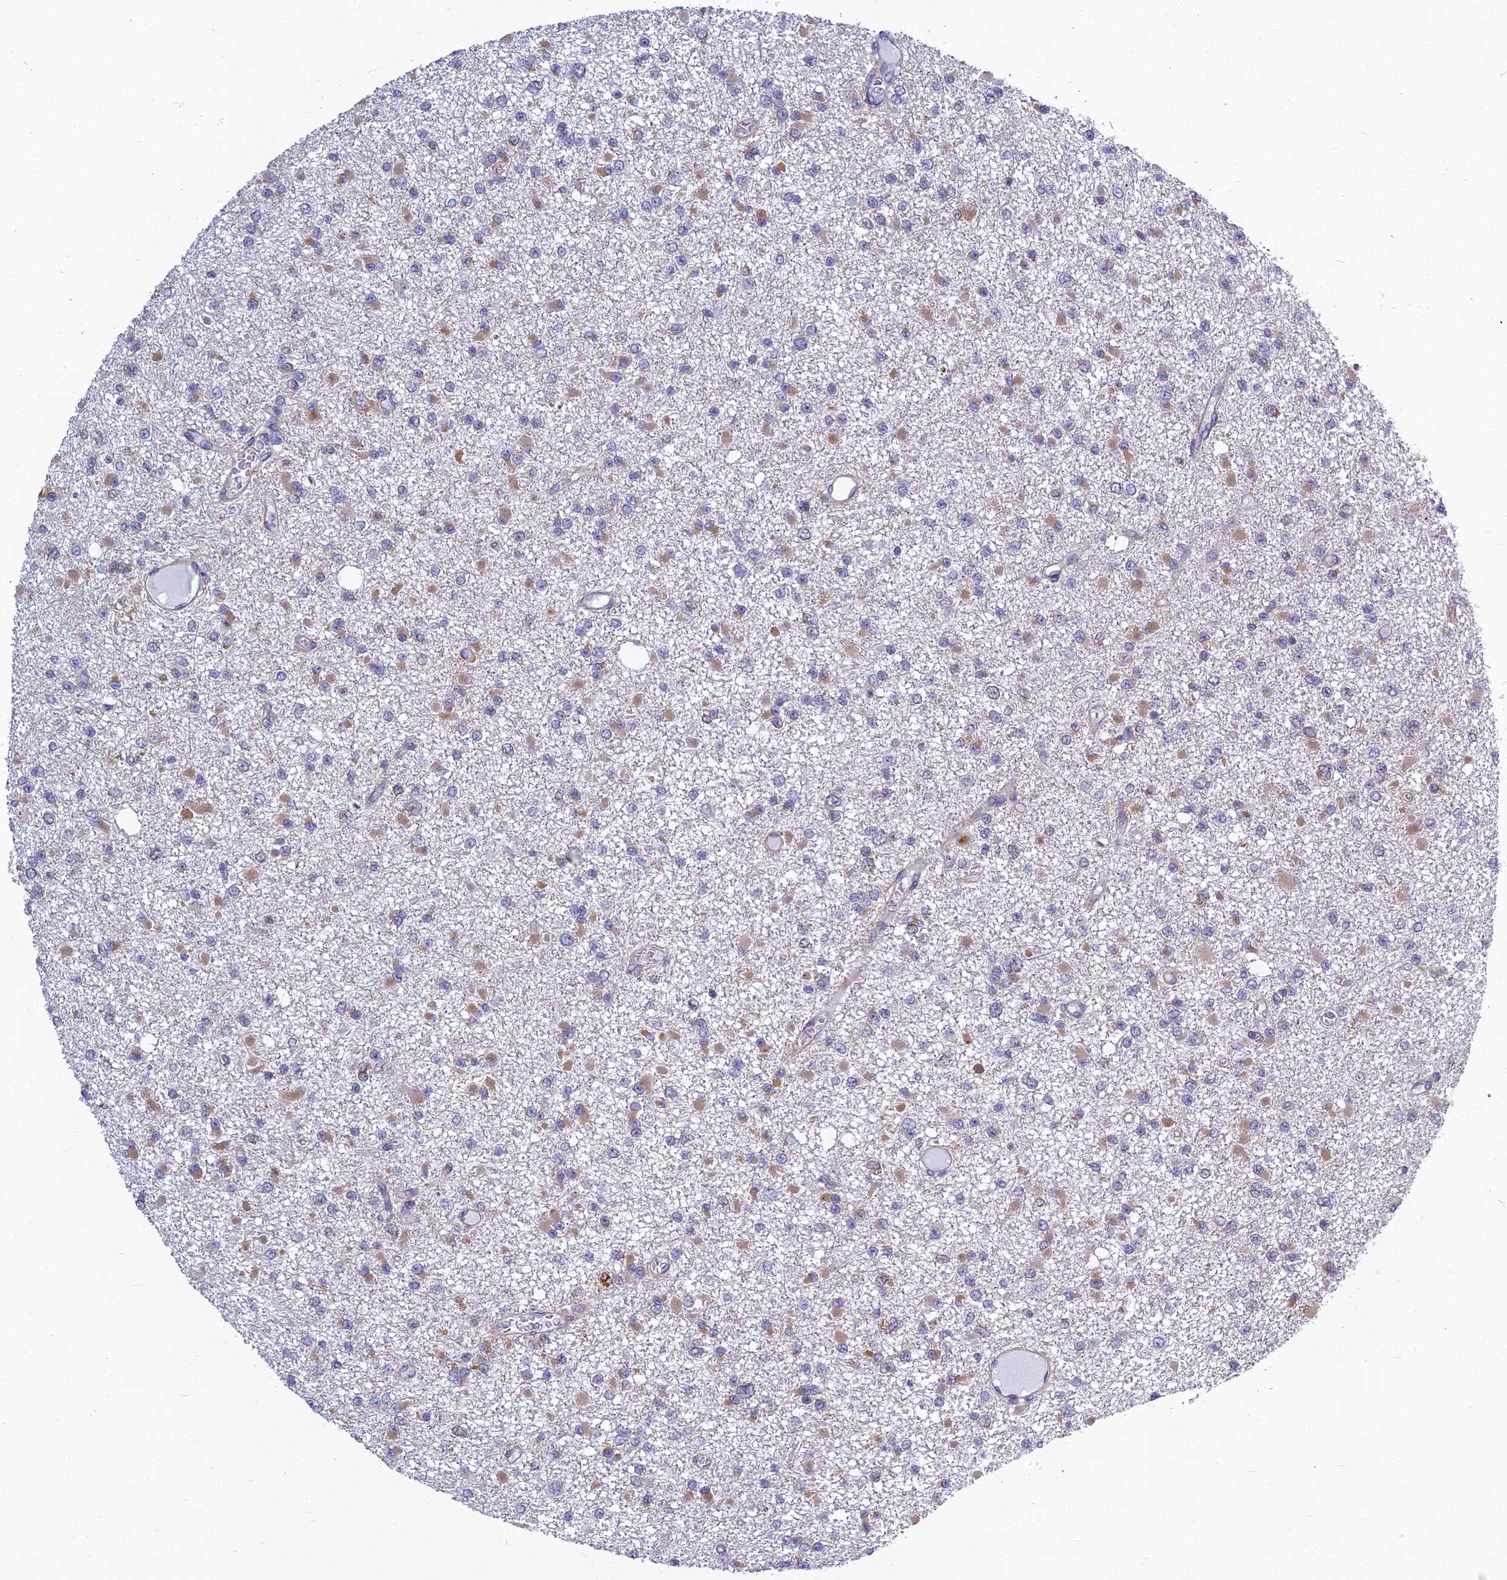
{"staining": {"intensity": "moderate", "quantity": "<25%", "location": "cytoplasmic/membranous"}, "tissue": "glioma", "cell_type": "Tumor cells", "image_type": "cancer", "snomed": [{"axis": "morphology", "description": "Glioma, malignant, Low grade"}, {"axis": "topography", "description": "Brain"}], "caption": "Human glioma stained with a protein marker exhibits moderate staining in tumor cells.", "gene": "KIAA1143", "patient": {"sex": "female", "age": 22}}